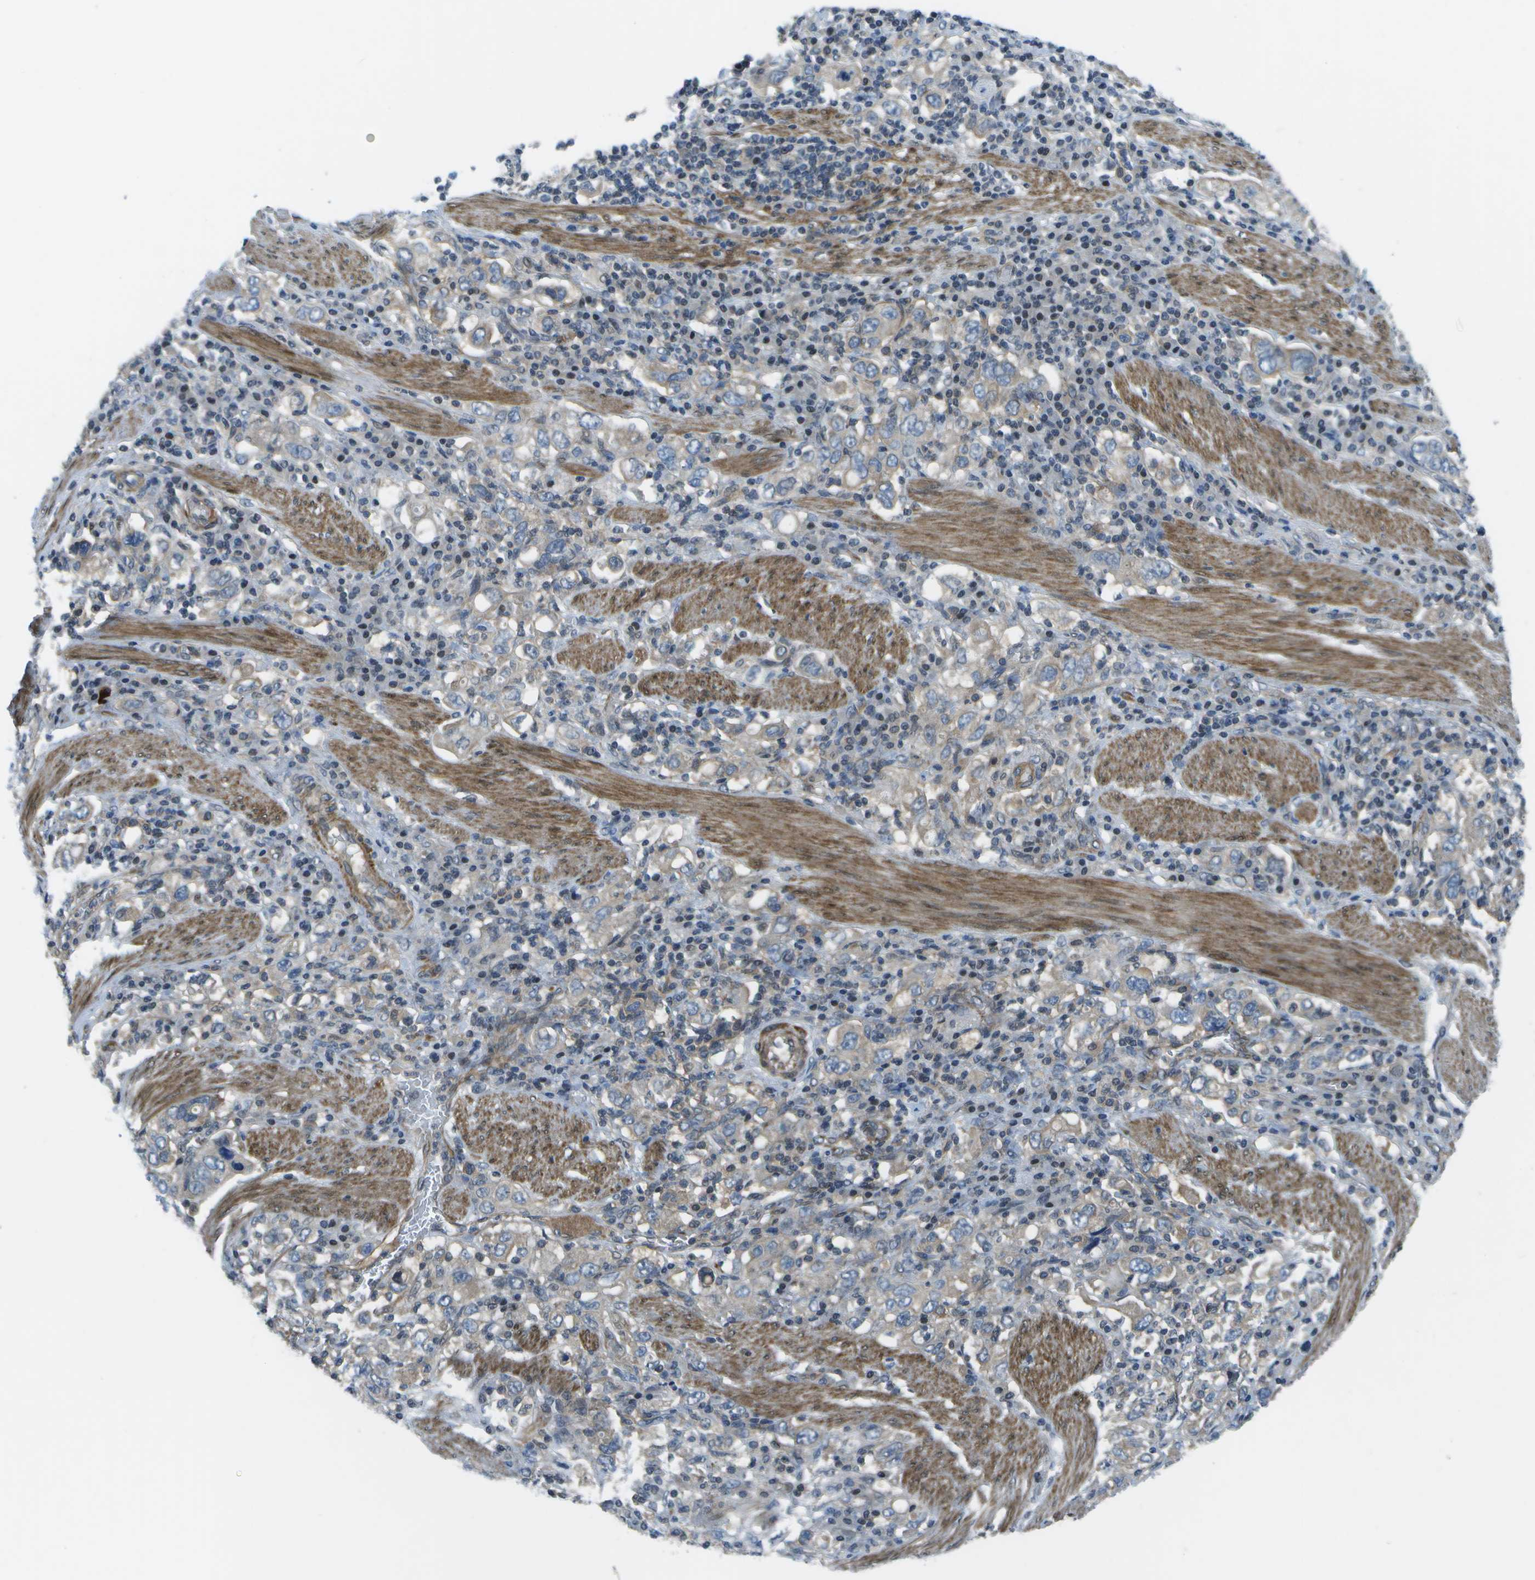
{"staining": {"intensity": "weak", "quantity": "<25%", "location": "cytoplasmic/membranous"}, "tissue": "stomach cancer", "cell_type": "Tumor cells", "image_type": "cancer", "snomed": [{"axis": "morphology", "description": "Adenocarcinoma, NOS"}, {"axis": "topography", "description": "Stomach, upper"}], "caption": "Stomach cancer (adenocarcinoma) was stained to show a protein in brown. There is no significant expression in tumor cells.", "gene": "ENPP5", "patient": {"sex": "male", "age": 62}}